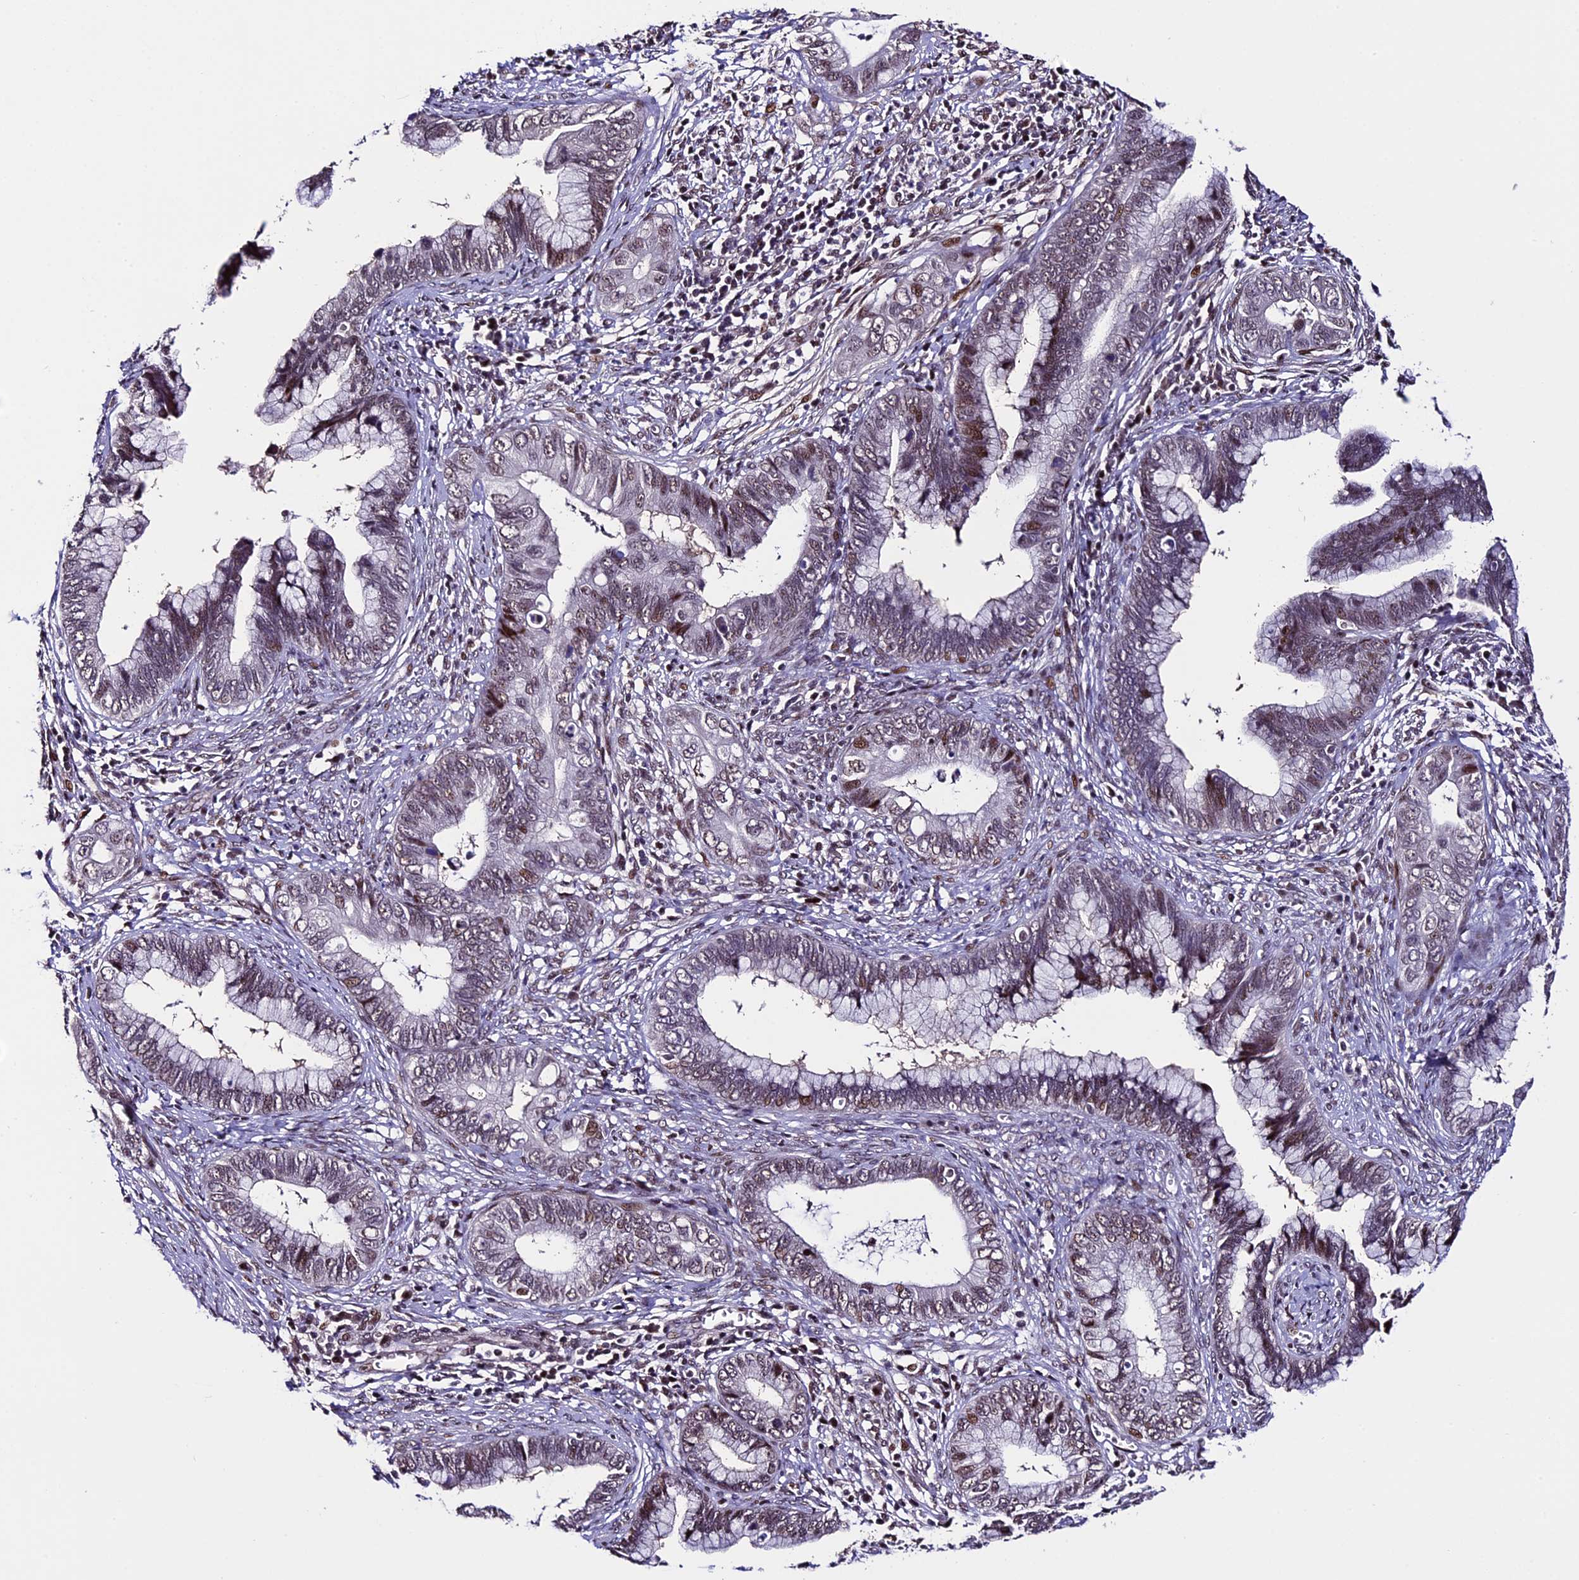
{"staining": {"intensity": "weak", "quantity": ">75%", "location": "nuclear"}, "tissue": "cervical cancer", "cell_type": "Tumor cells", "image_type": "cancer", "snomed": [{"axis": "morphology", "description": "Adenocarcinoma, NOS"}, {"axis": "topography", "description": "Cervix"}], "caption": "Immunohistochemistry micrograph of neoplastic tissue: cervical cancer (adenocarcinoma) stained using immunohistochemistry (IHC) demonstrates low levels of weak protein expression localized specifically in the nuclear of tumor cells, appearing as a nuclear brown color.", "gene": "TCP11L2", "patient": {"sex": "female", "age": 44}}